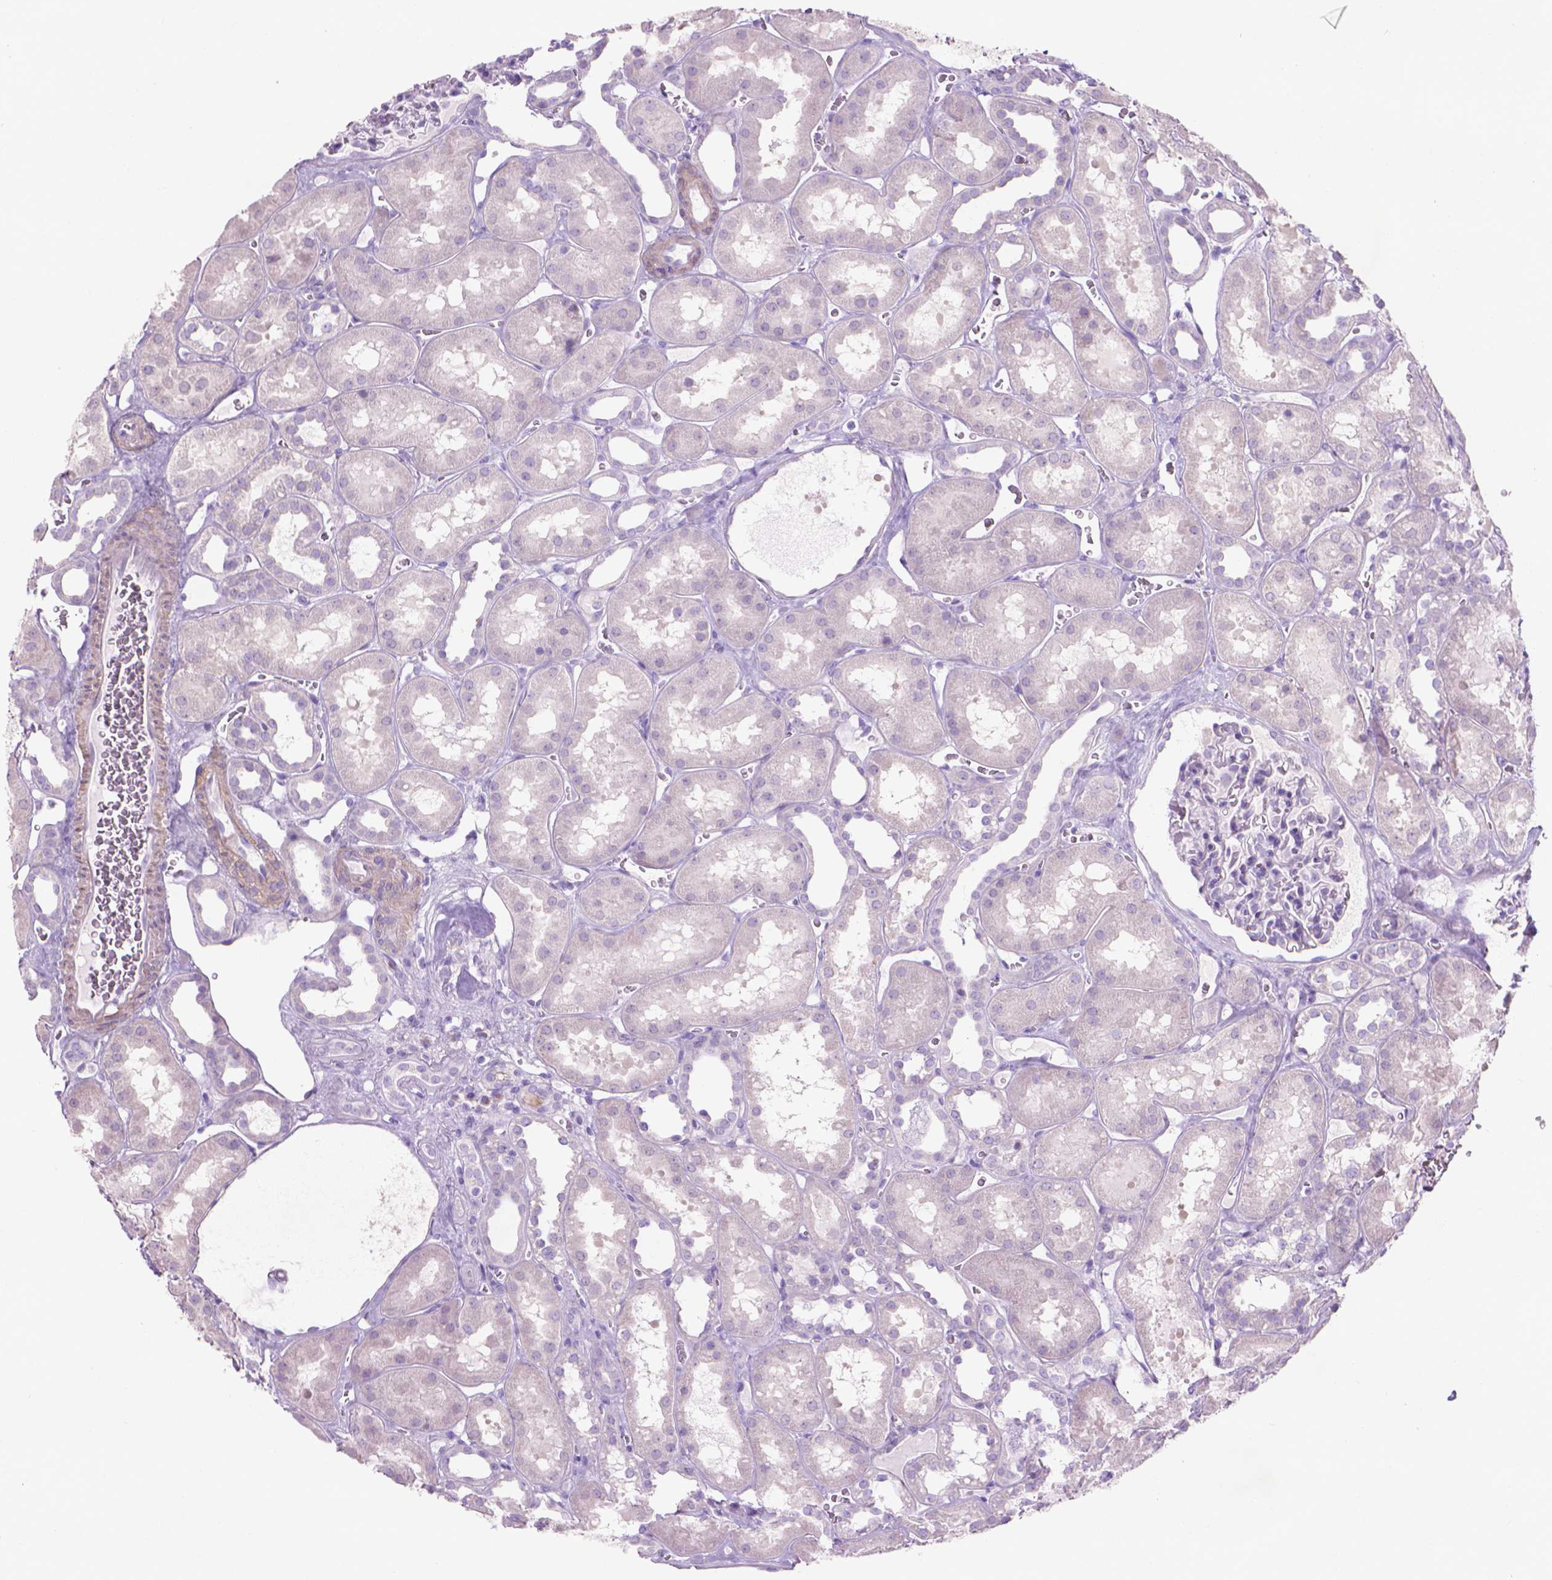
{"staining": {"intensity": "negative", "quantity": "none", "location": "none"}, "tissue": "kidney", "cell_type": "Cells in glomeruli", "image_type": "normal", "snomed": [{"axis": "morphology", "description": "Normal tissue, NOS"}, {"axis": "topography", "description": "Kidney"}], "caption": "An immunohistochemistry (IHC) photomicrograph of benign kidney is shown. There is no staining in cells in glomeruli of kidney. Nuclei are stained in blue.", "gene": "AQP10", "patient": {"sex": "female", "age": 41}}